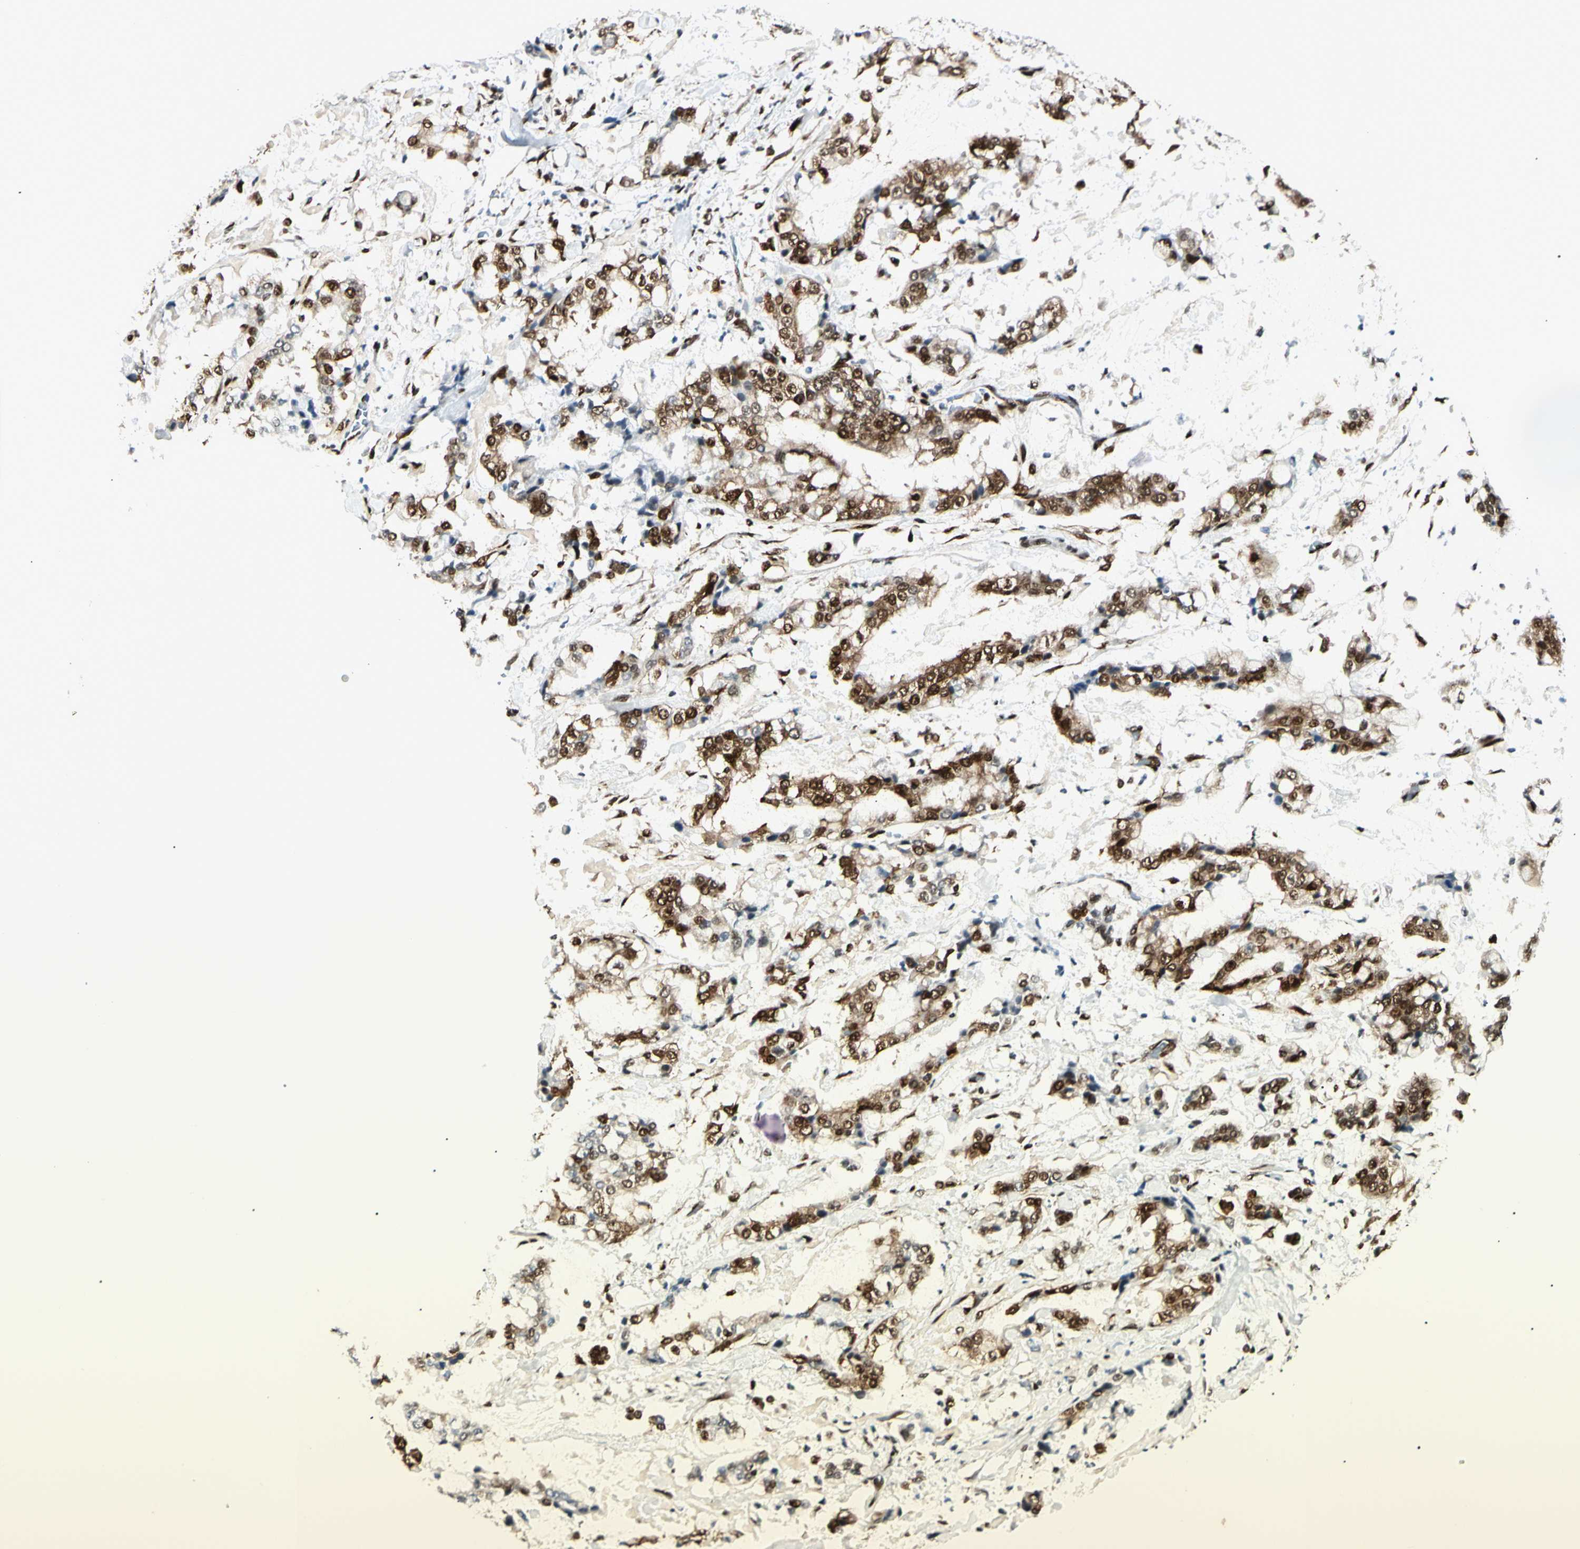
{"staining": {"intensity": "strong", "quantity": ">75%", "location": "cytoplasmic/membranous,nuclear"}, "tissue": "stomach cancer", "cell_type": "Tumor cells", "image_type": "cancer", "snomed": [{"axis": "morphology", "description": "Normal tissue, NOS"}, {"axis": "morphology", "description": "Adenocarcinoma, NOS"}, {"axis": "topography", "description": "Stomach, upper"}, {"axis": "topography", "description": "Stomach"}], "caption": "Immunohistochemistry (DAB) staining of adenocarcinoma (stomach) demonstrates strong cytoplasmic/membranous and nuclear protein expression in approximately >75% of tumor cells.", "gene": "FUS", "patient": {"sex": "male", "age": 76}}